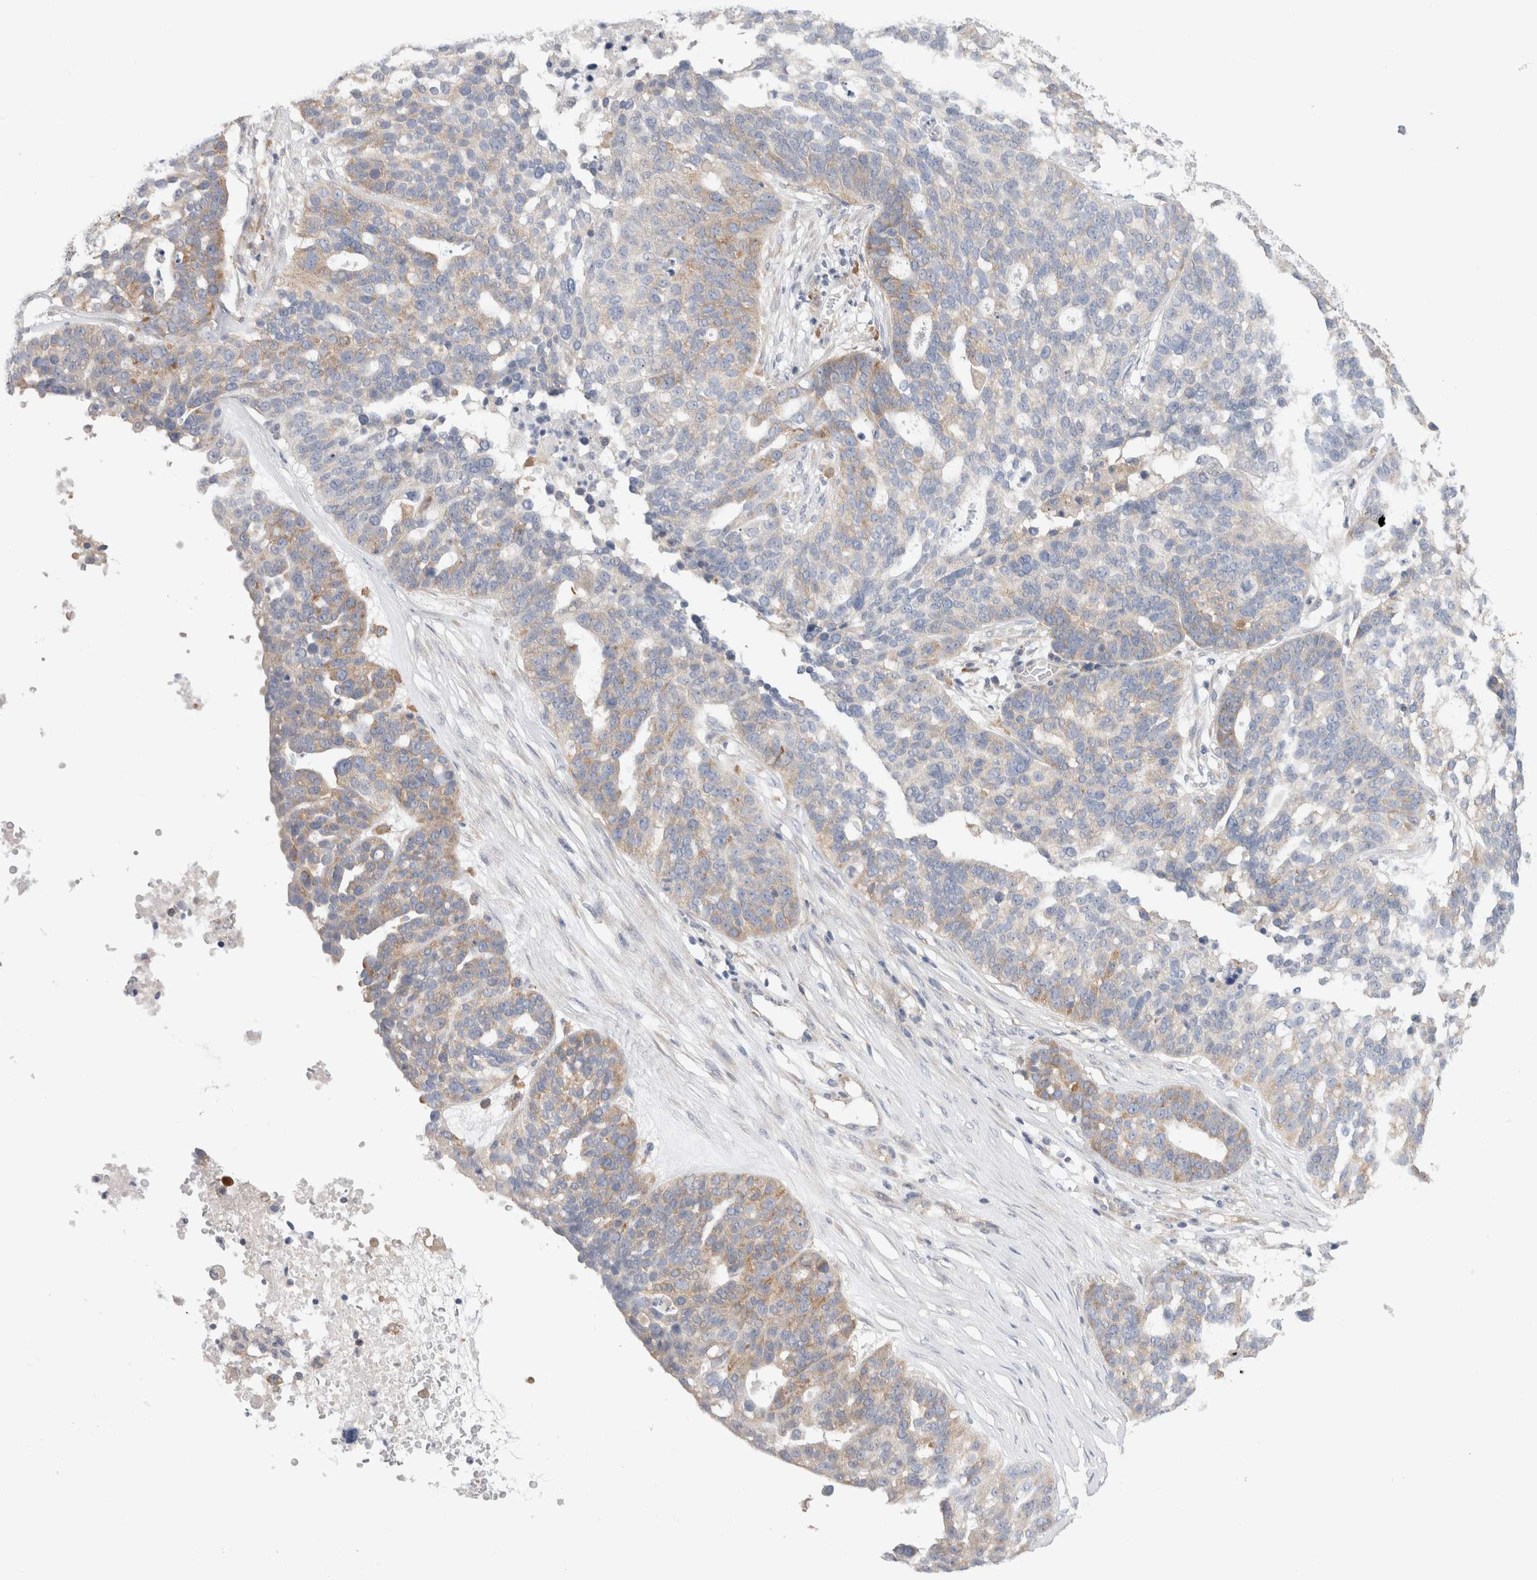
{"staining": {"intensity": "weak", "quantity": "<25%", "location": "cytoplasmic/membranous"}, "tissue": "ovarian cancer", "cell_type": "Tumor cells", "image_type": "cancer", "snomed": [{"axis": "morphology", "description": "Cystadenocarcinoma, serous, NOS"}, {"axis": "topography", "description": "Ovary"}], "caption": "A micrograph of human ovarian serous cystadenocarcinoma is negative for staining in tumor cells.", "gene": "ZNF23", "patient": {"sex": "female", "age": 59}}